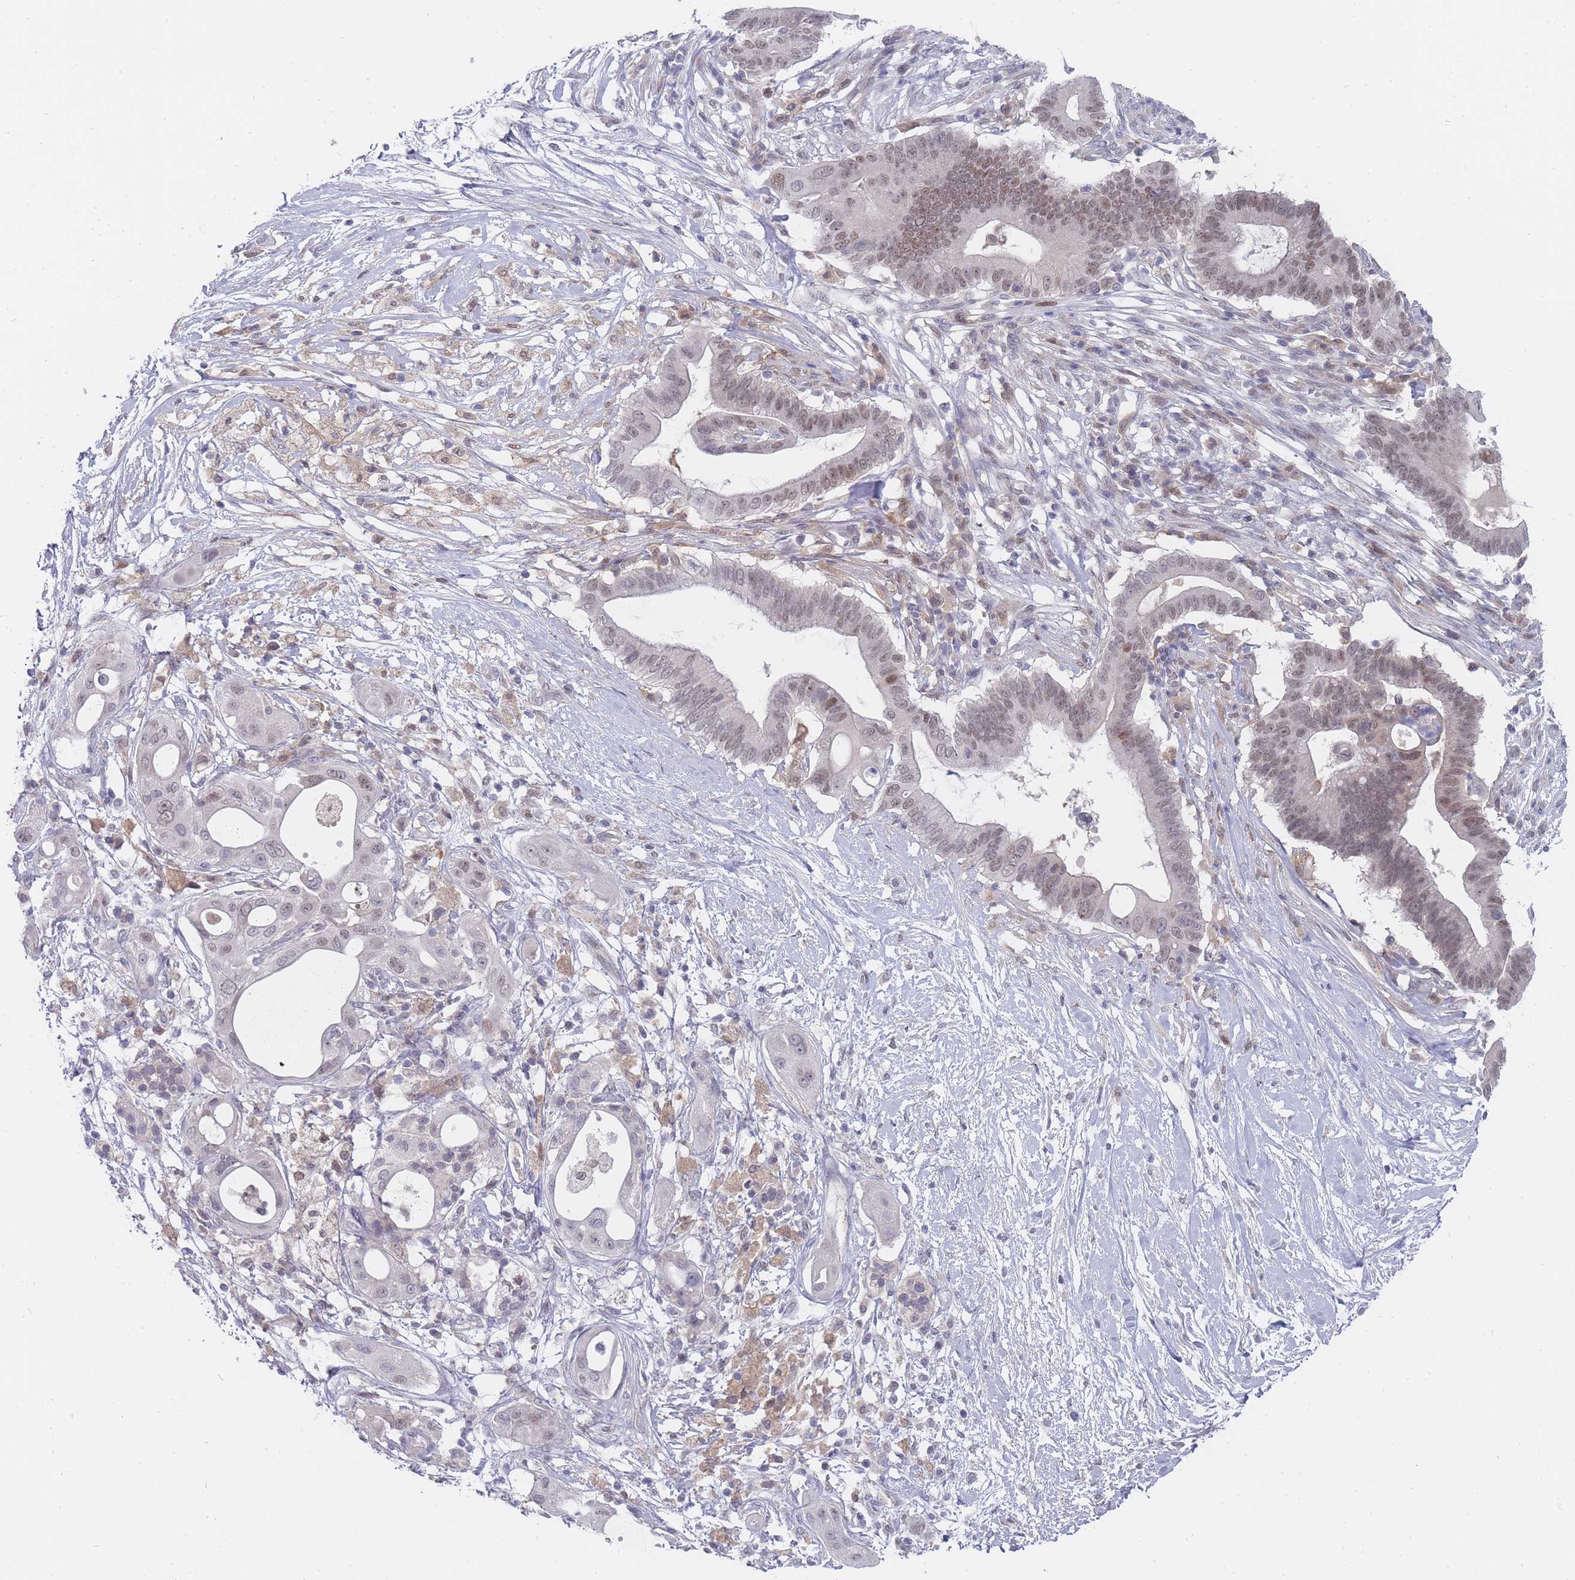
{"staining": {"intensity": "weak", "quantity": "25%-75%", "location": "nuclear"}, "tissue": "pancreatic cancer", "cell_type": "Tumor cells", "image_type": "cancer", "snomed": [{"axis": "morphology", "description": "Adenocarcinoma, NOS"}, {"axis": "topography", "description": "Pancreas"}], "caption": "Pancreatic cancer was stained to show a protein in brown. There is low levels of weak nuclear staining in approximately 25%-75% of tumor cells.", "gene": "GINS1", "patient": {"sex": "male", "age": 68}}